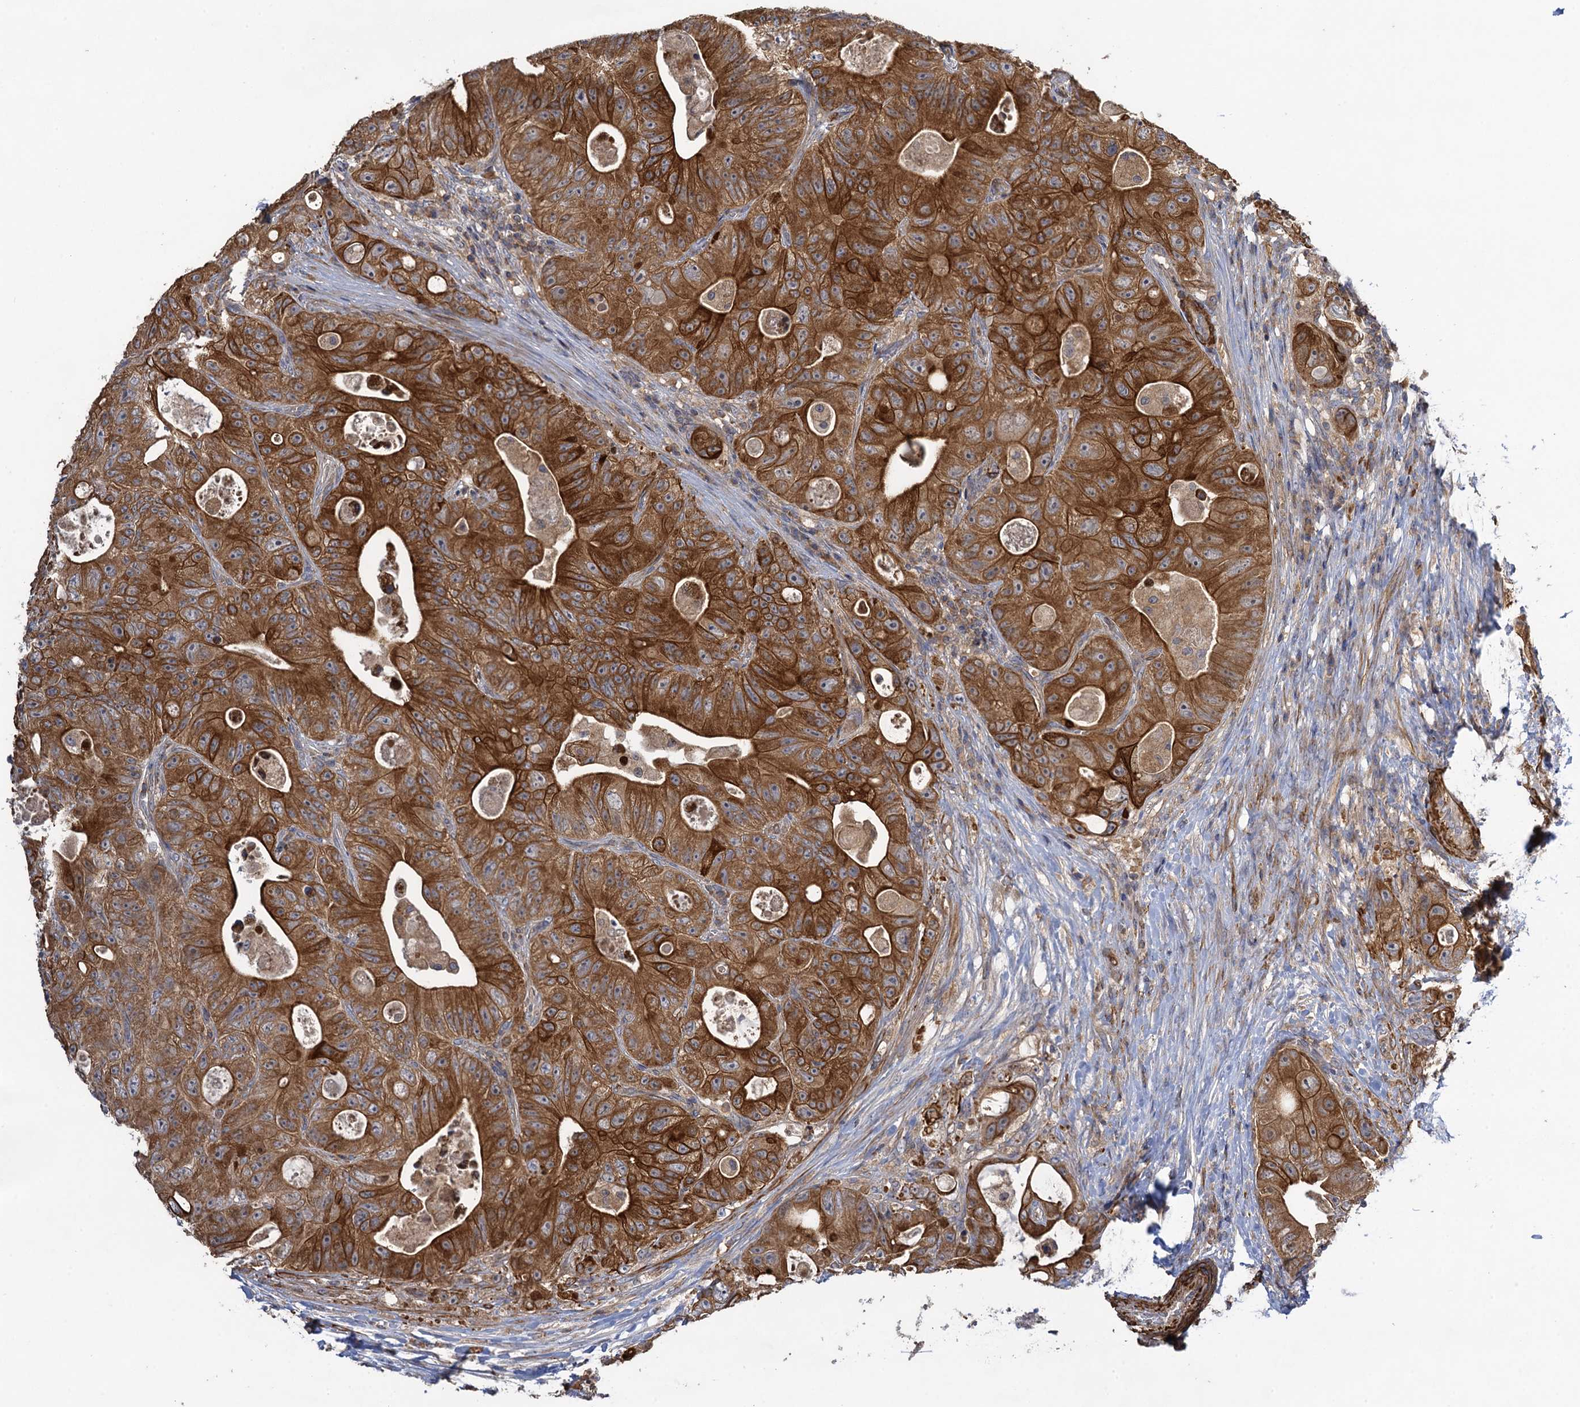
{"staining": {"intensity": "strong", "quantity": "25%-75%", "location": "cytoplasmic/membranous"}, "tissue": "colorectal cancer", "cell_type": "Tumor cells", "image_type": "cancer", "snomed": [{"axis": "morphology", "description": "Adenocarcinoma, NOS"}, {"axis": "topography", "description": "Colon"}], "caption": "Colorectal cancer stained with a protein marker displays strong staining in tumor cells.", "gene": "WDR88", "patient": {"sex": "female", "age": 46}}